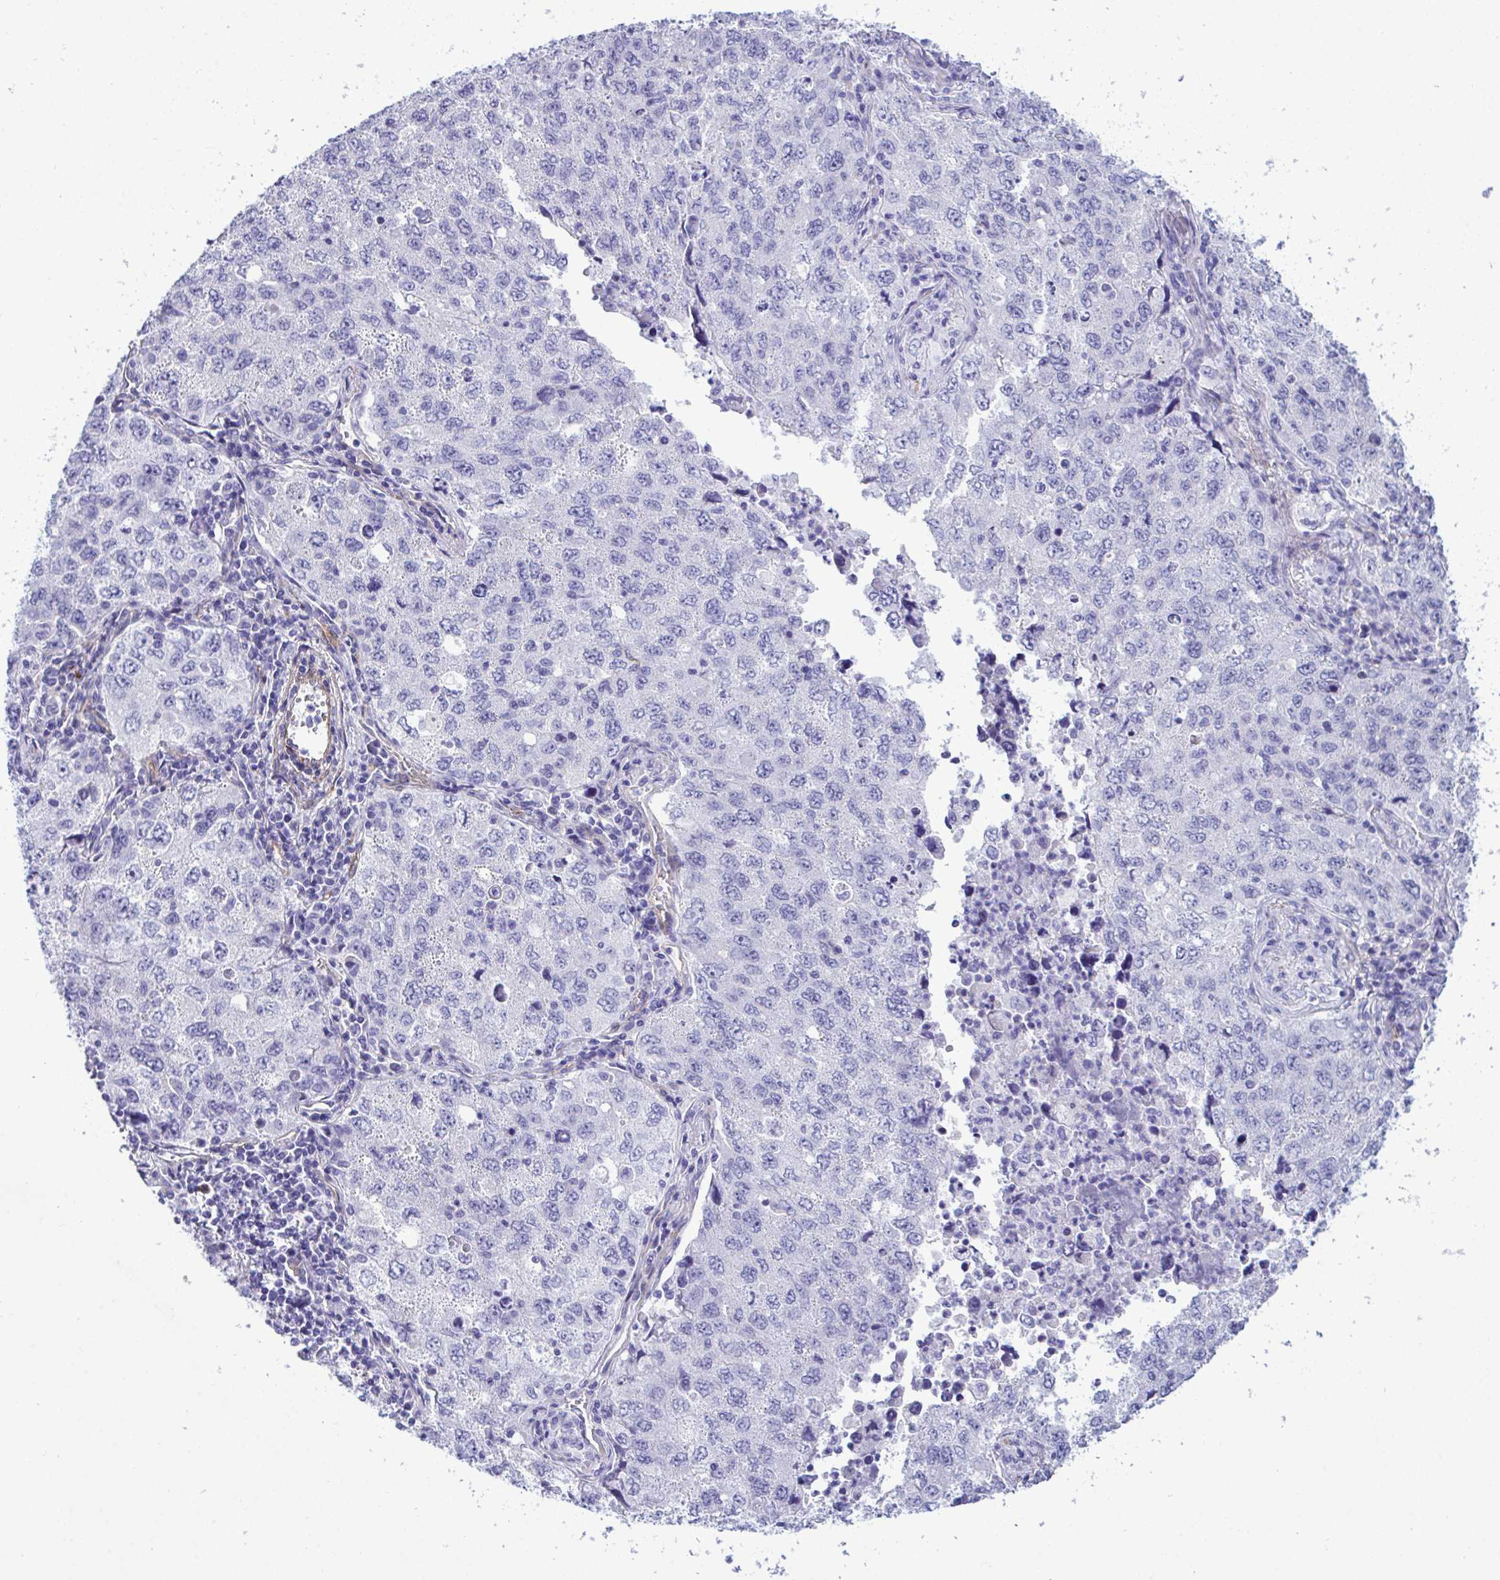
{"staining": {"intensity": "negative", "quantity": "none", "location": "none"}, "tissue": "lung cancer", "cell_type": "Tumor cells", "image_type": "cancer", "snomed": [{"axis": "morphology", "description": "Adenocarcinoma, NOS"}, {"axis": "topography", "description": "Lung"}], "caption": "There is no significant staining in tumor cells of lung adenocarcinoma. (Brightfield microscopy of DAB (3,3'-diaminobenzidine) IHC at high magnification).", "gene": "SYNPO2L", "patient": {"sex": "female", "age": 57}}